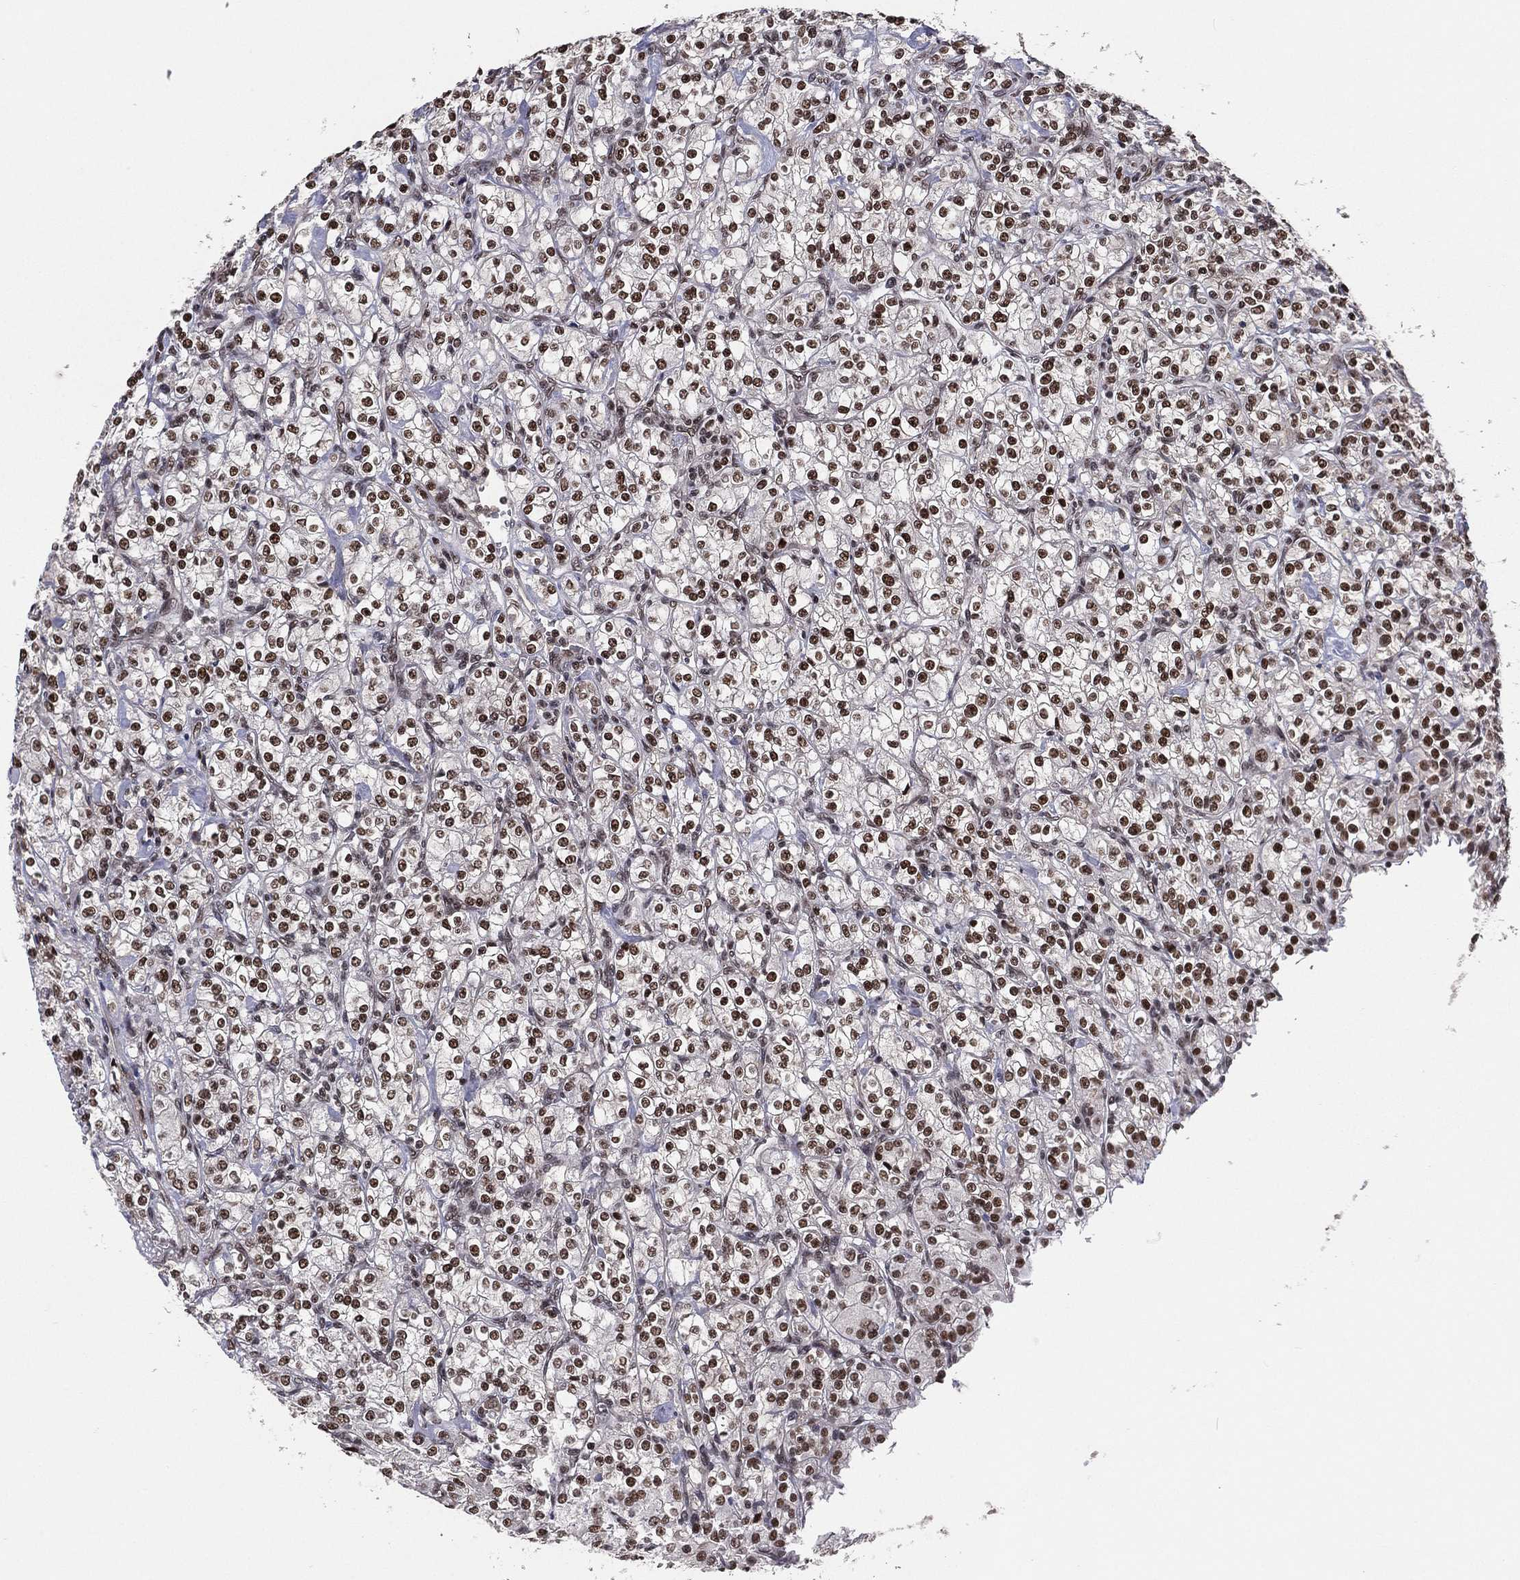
{"staining": {"intensity": "strong", "quantity": "25%-75%", "location": "nuclear"}, "tissue": "renal cancer", "cell_type": "Tumor cells", "image_type": "cancer", "snomed": [{"axis": "morphology", "description": "Adenocarcinoma, NOS"}, {"axis": "topography", "description": "Kidney"}], "caption": "Protein positivity by immunohistochemistry demonstrates strong nuclear expression in about 25%-75% of tumor cells in renal cancer. Nuclei are stained in blue.", "gene": "GPALPP1", "patient": {"sex": "male", "age": 77}}